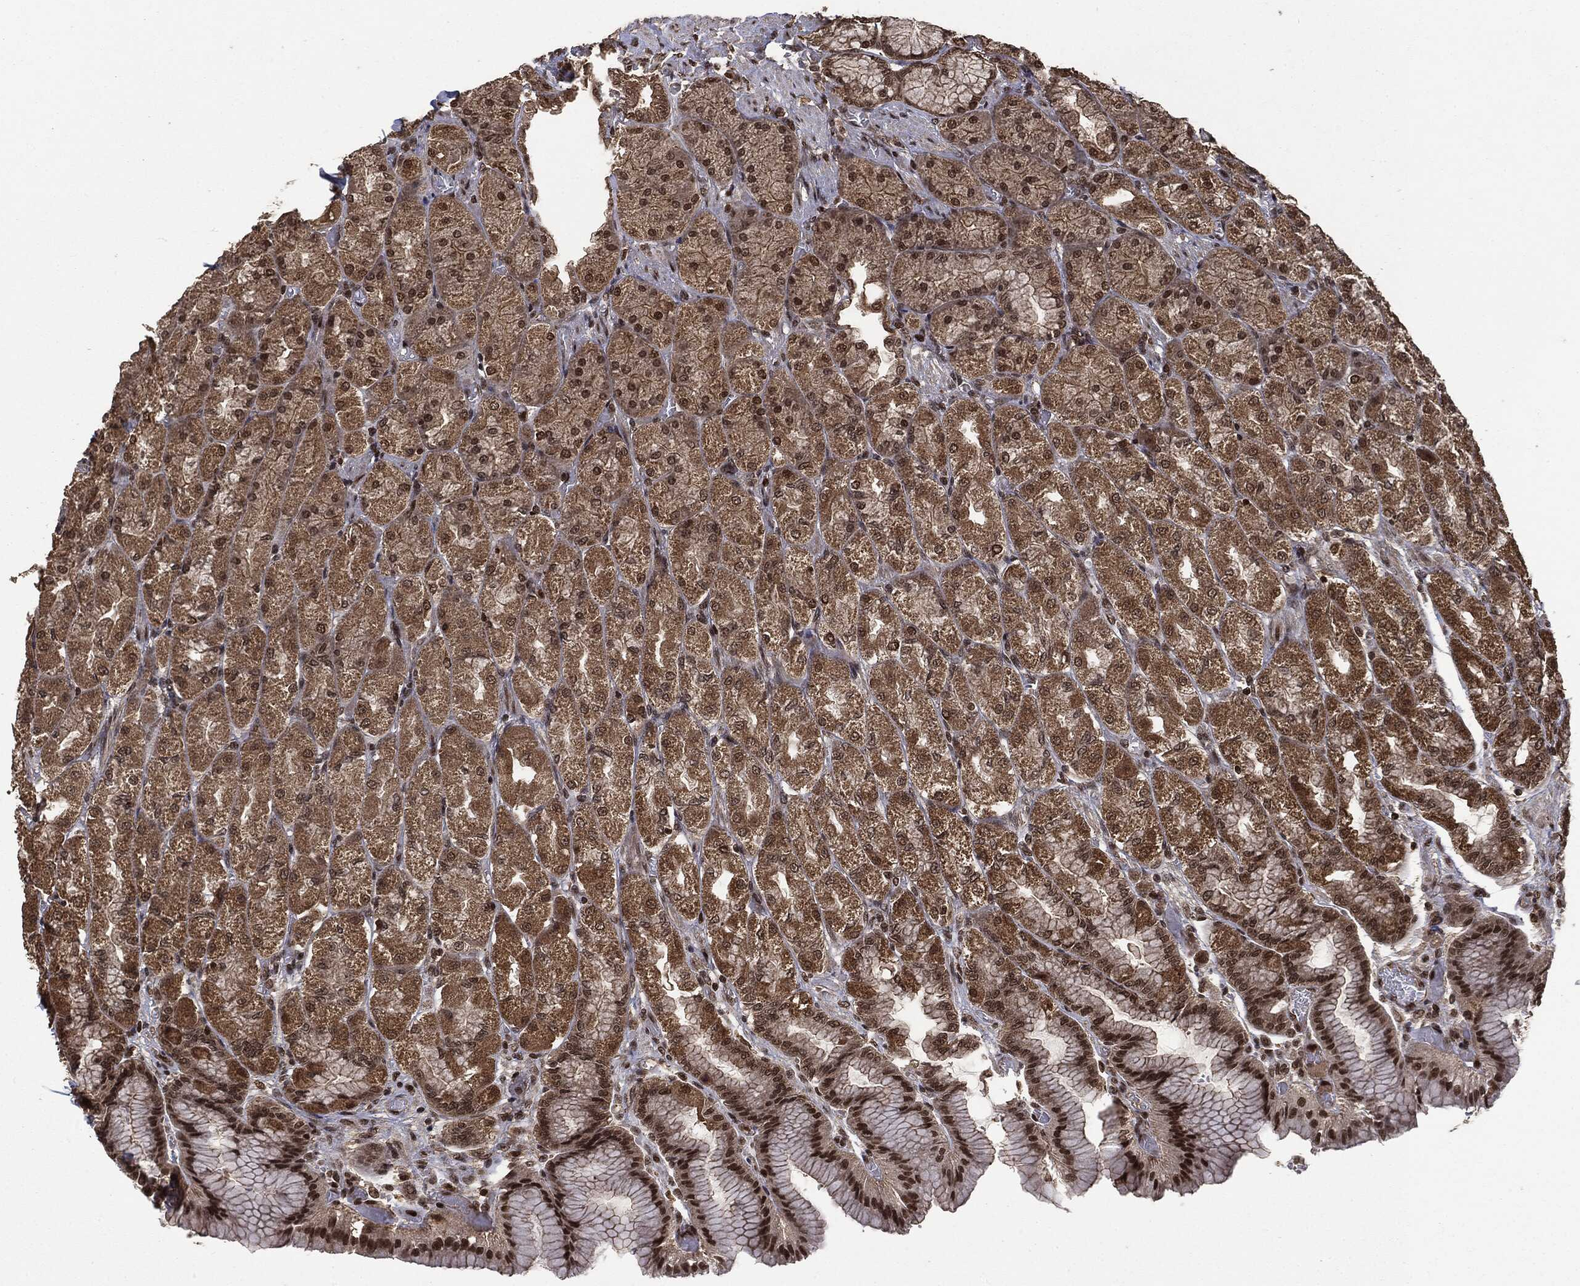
{"staining": {"intensity": "strong", "quantity": ">75%", "location": "cytoplasmic/membranous,nuclear"}, "tissue": "stomach", "cell_type": "Glandular cells", "image_type": "normal", "snomed": [{"axis": "morphology", "description": "Normal tissue, NOS"}, {"axis": "morphology", "description": "Adenocarcinoma, NOS"}, {"axis": "morphology", "description": "Adenocarcinoma, High grade"}, {"axis": "topography", "description": "Stomach, upper"}, {"axis": "topography", "description": "Stomach"}], "caption": "Stomach was stained to show a protein in brown. There is high levels of strong cytoplasmic/membranous,nuclear positivity in about >75% of glandular cells.", "gene": "CTDP1", "patient": {"sex": "female", "age": 65}}